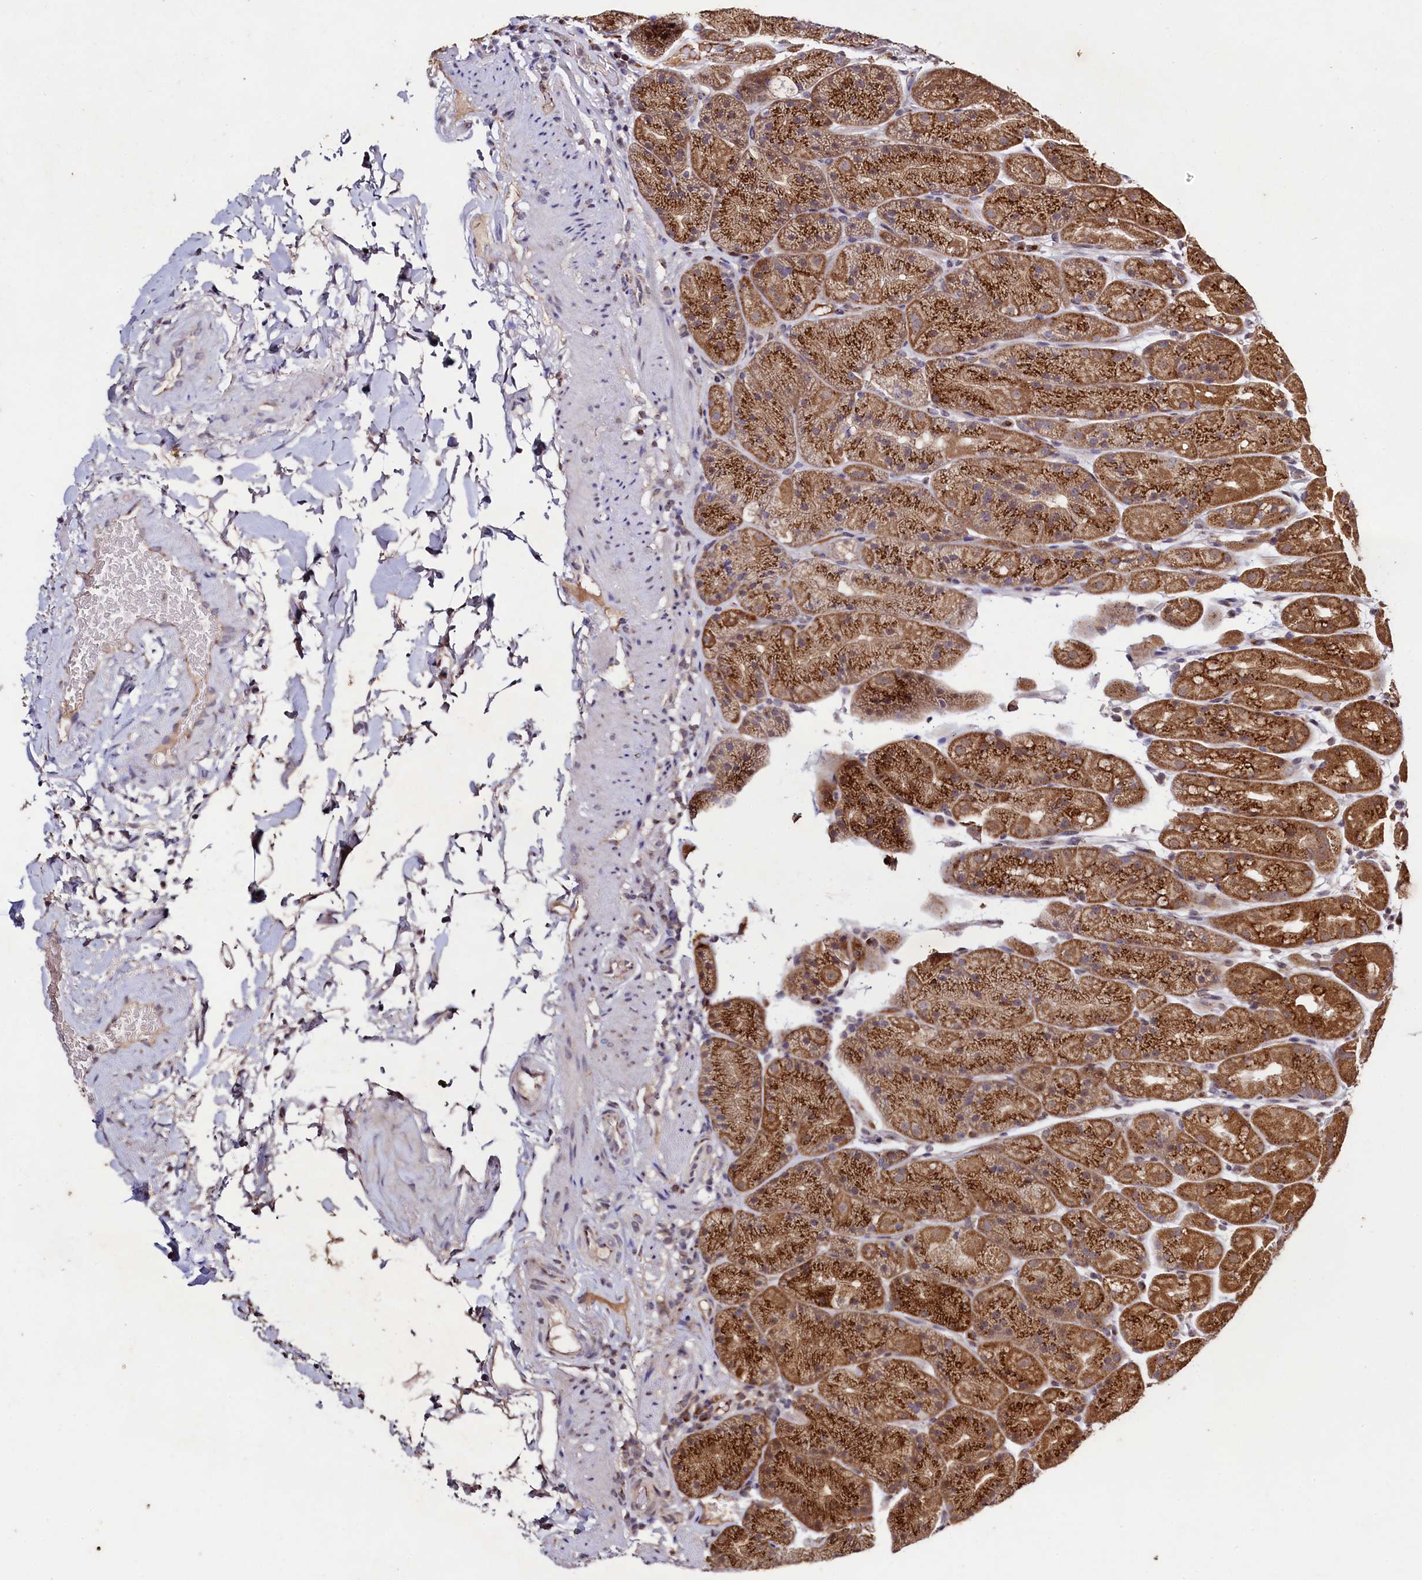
{"staining": {"intensity": "moderate", "quantity": ">75%", "location": "cytoplasmic/membranous"}, "tissue": "stomach", "cell_type": "Glandular cells", "image_type": "normal", "snomed": [{"axis": "morphology", "description": "Normal tissue, NOS"}, {"axis": "topography", "description": "Stomach, upper"}, {"axis": "topography", "description": "Stomach, lower"}], "caption": "Stomach stained for a protein displays moderate cytoplasmic/membranous positivity in glandular cells.", "gene": "SEC24C", "patient": {"sex": "male", "age": 67}}